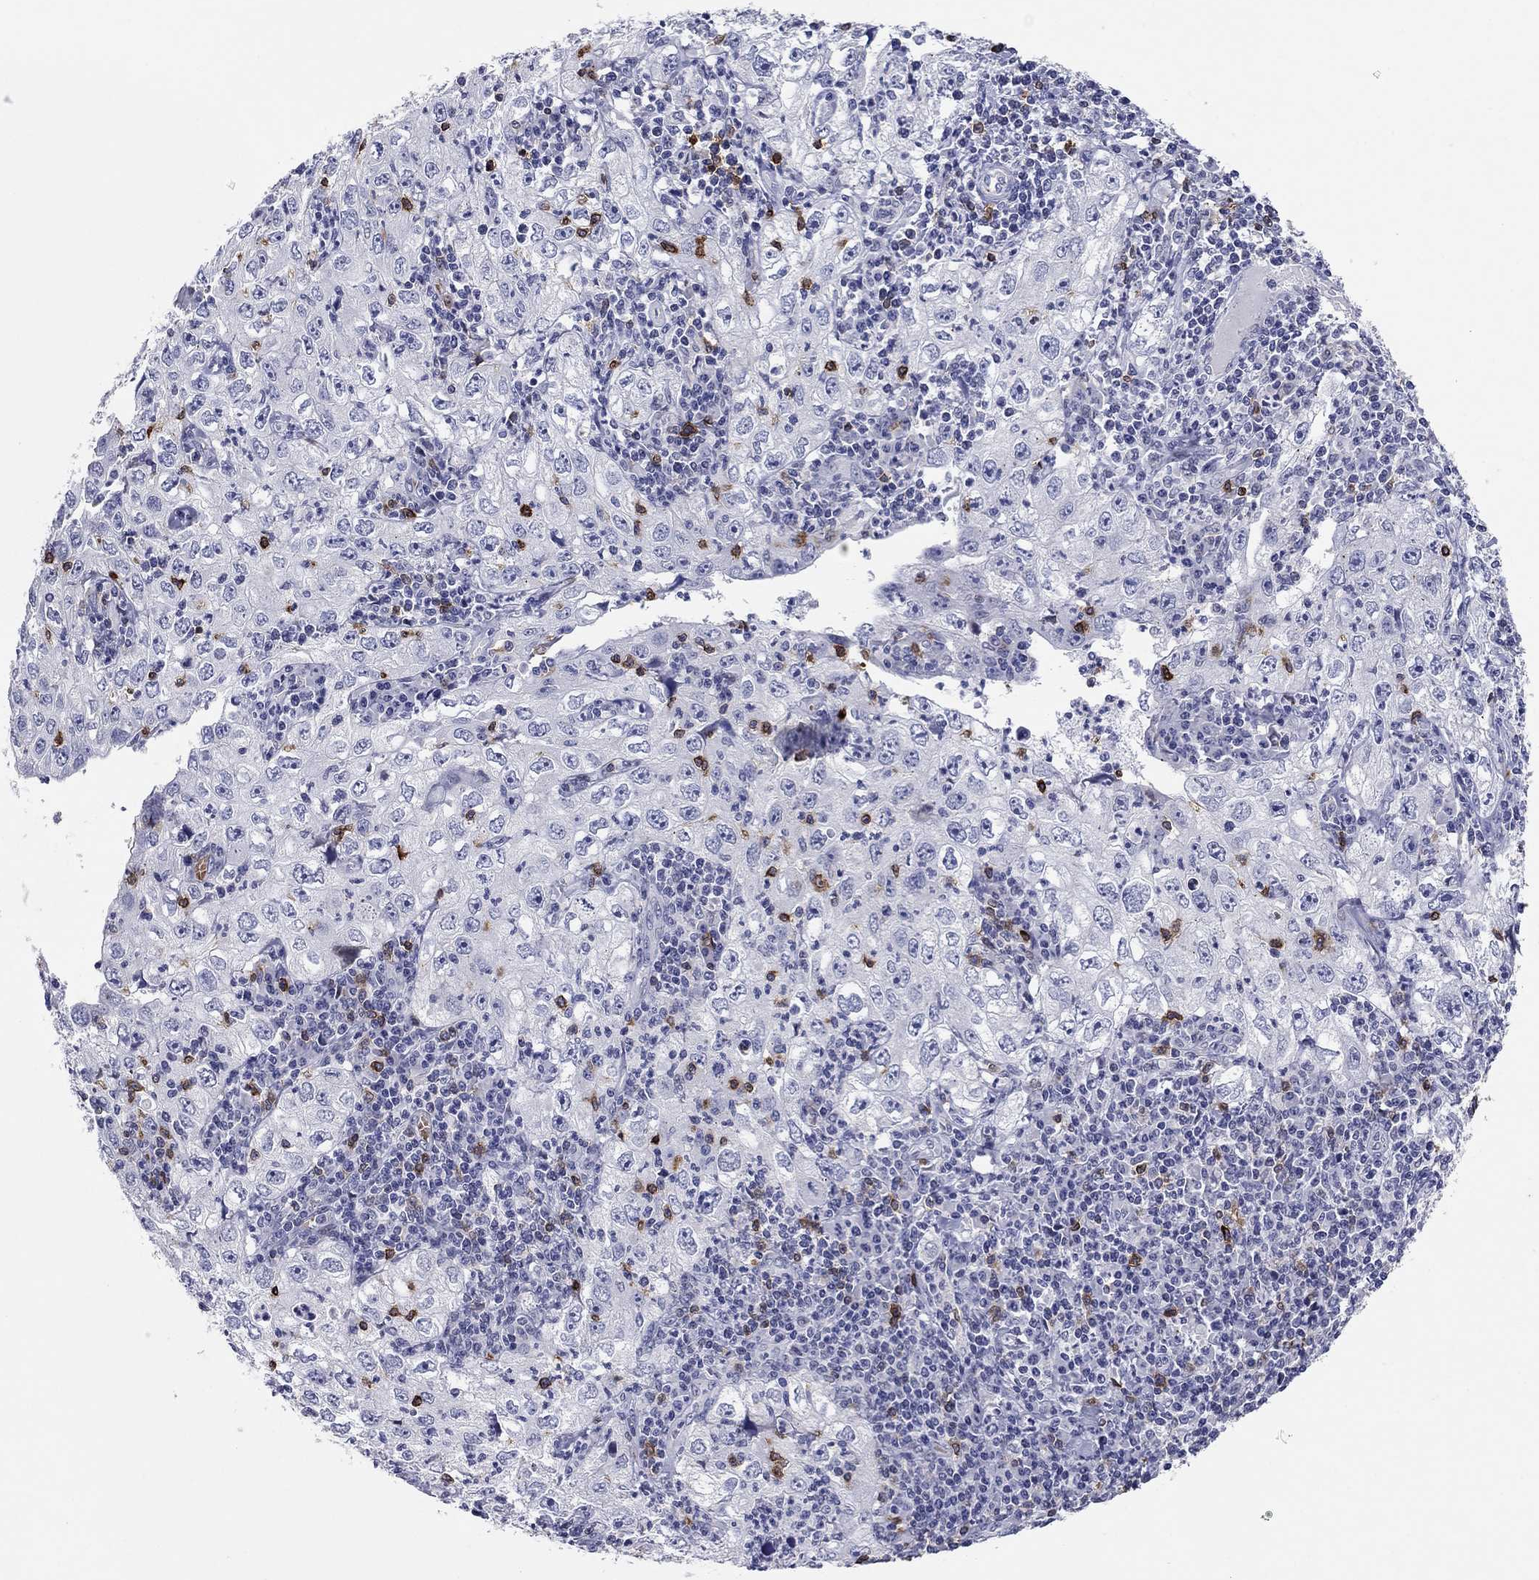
{"staining": {"intensity": "negative", "quantity": "none", "location": "none"}, "tissue": "cervical cancer", "cell_type": "Tumor cells", "image_type": "cancer", "snomed": [{"axis": "morphology", "description": "Squamous cell carcinoma, NOS"}, {"axis": "topography", "description": "Cervix"}], "caption": "This is an immunohistochemistry photomicrograph of cervical cancer. There is no positivity in tumor cells.", "gene": "ITGAE", "patient": {"sex": "female", "age": 24}}